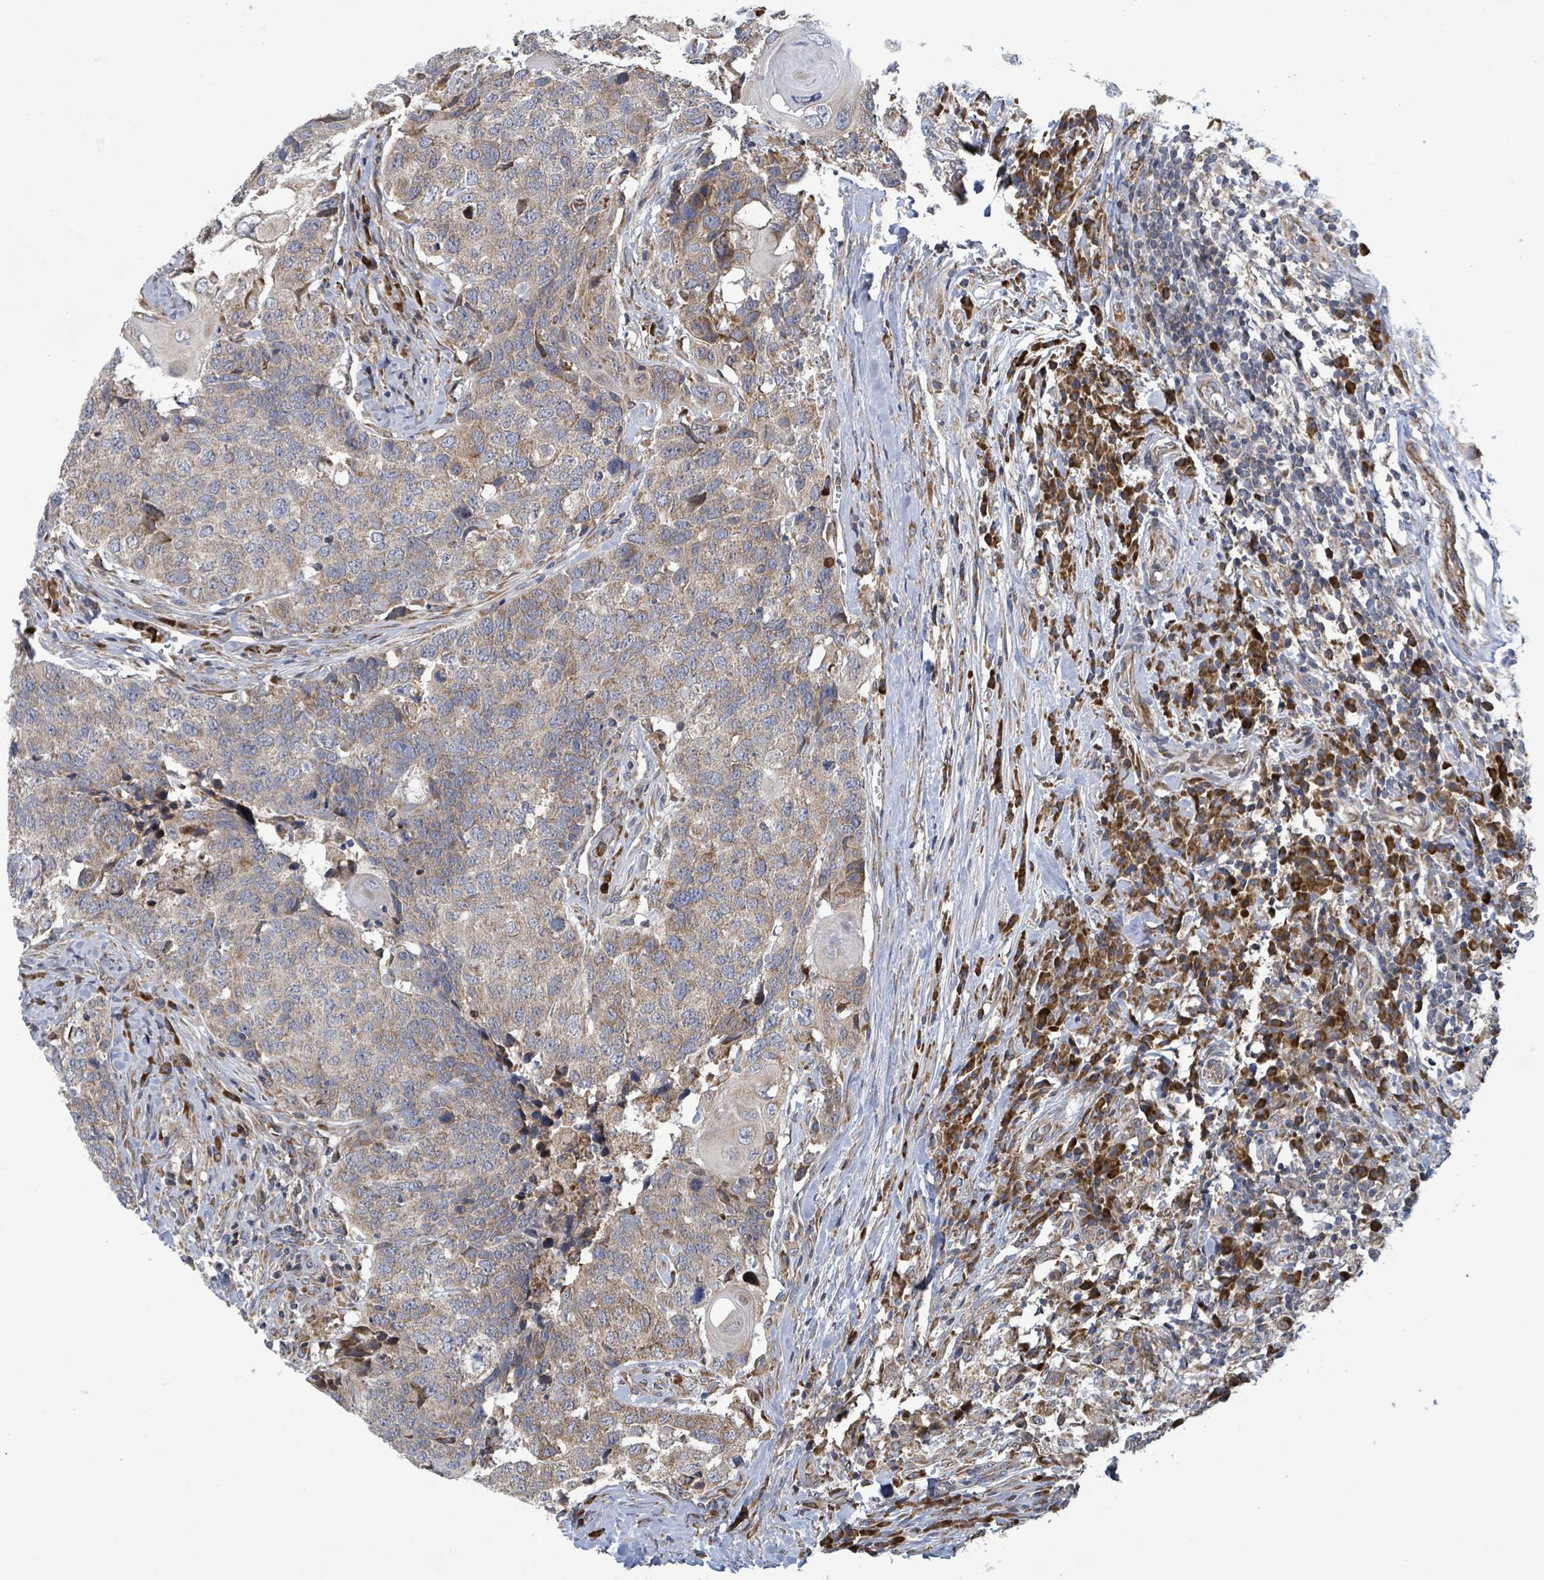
{"staining": {"intensity": "weak", "quantity": ">75%", "location": "cytoplasmic/membranous"}, "tissue": "head and neck cancer", "cell_type": "Tumor cells", "image_type": "cancer", "snomed": [{"axis": "morphology", "description": "Normal tissue, NOS"}, {"axis": "morphology", "description": "Squamous cell carcinoma, NOS"}, {"axis": "topography", "description": "Skeletal muscle"}, {"axis": "topography", "description": "Vascular tissue"}, {"axis": "topography", "description": "Peripheral nerve tissue"}, {"axis": "topography", "description": "Head-Neck"}], "caption": "Head and neck cancer (squamous cell carcinoma) tissue demonstrates weak cytoplasmic/membranous positivity in approximately >75% of tumor cells Using DAB (brown) and hematoxylin (blue) stains, captured at high magnification using brightfield microscopy.", "gene": "NOMO1", "patient": {"sex": "male", "age": 66}}